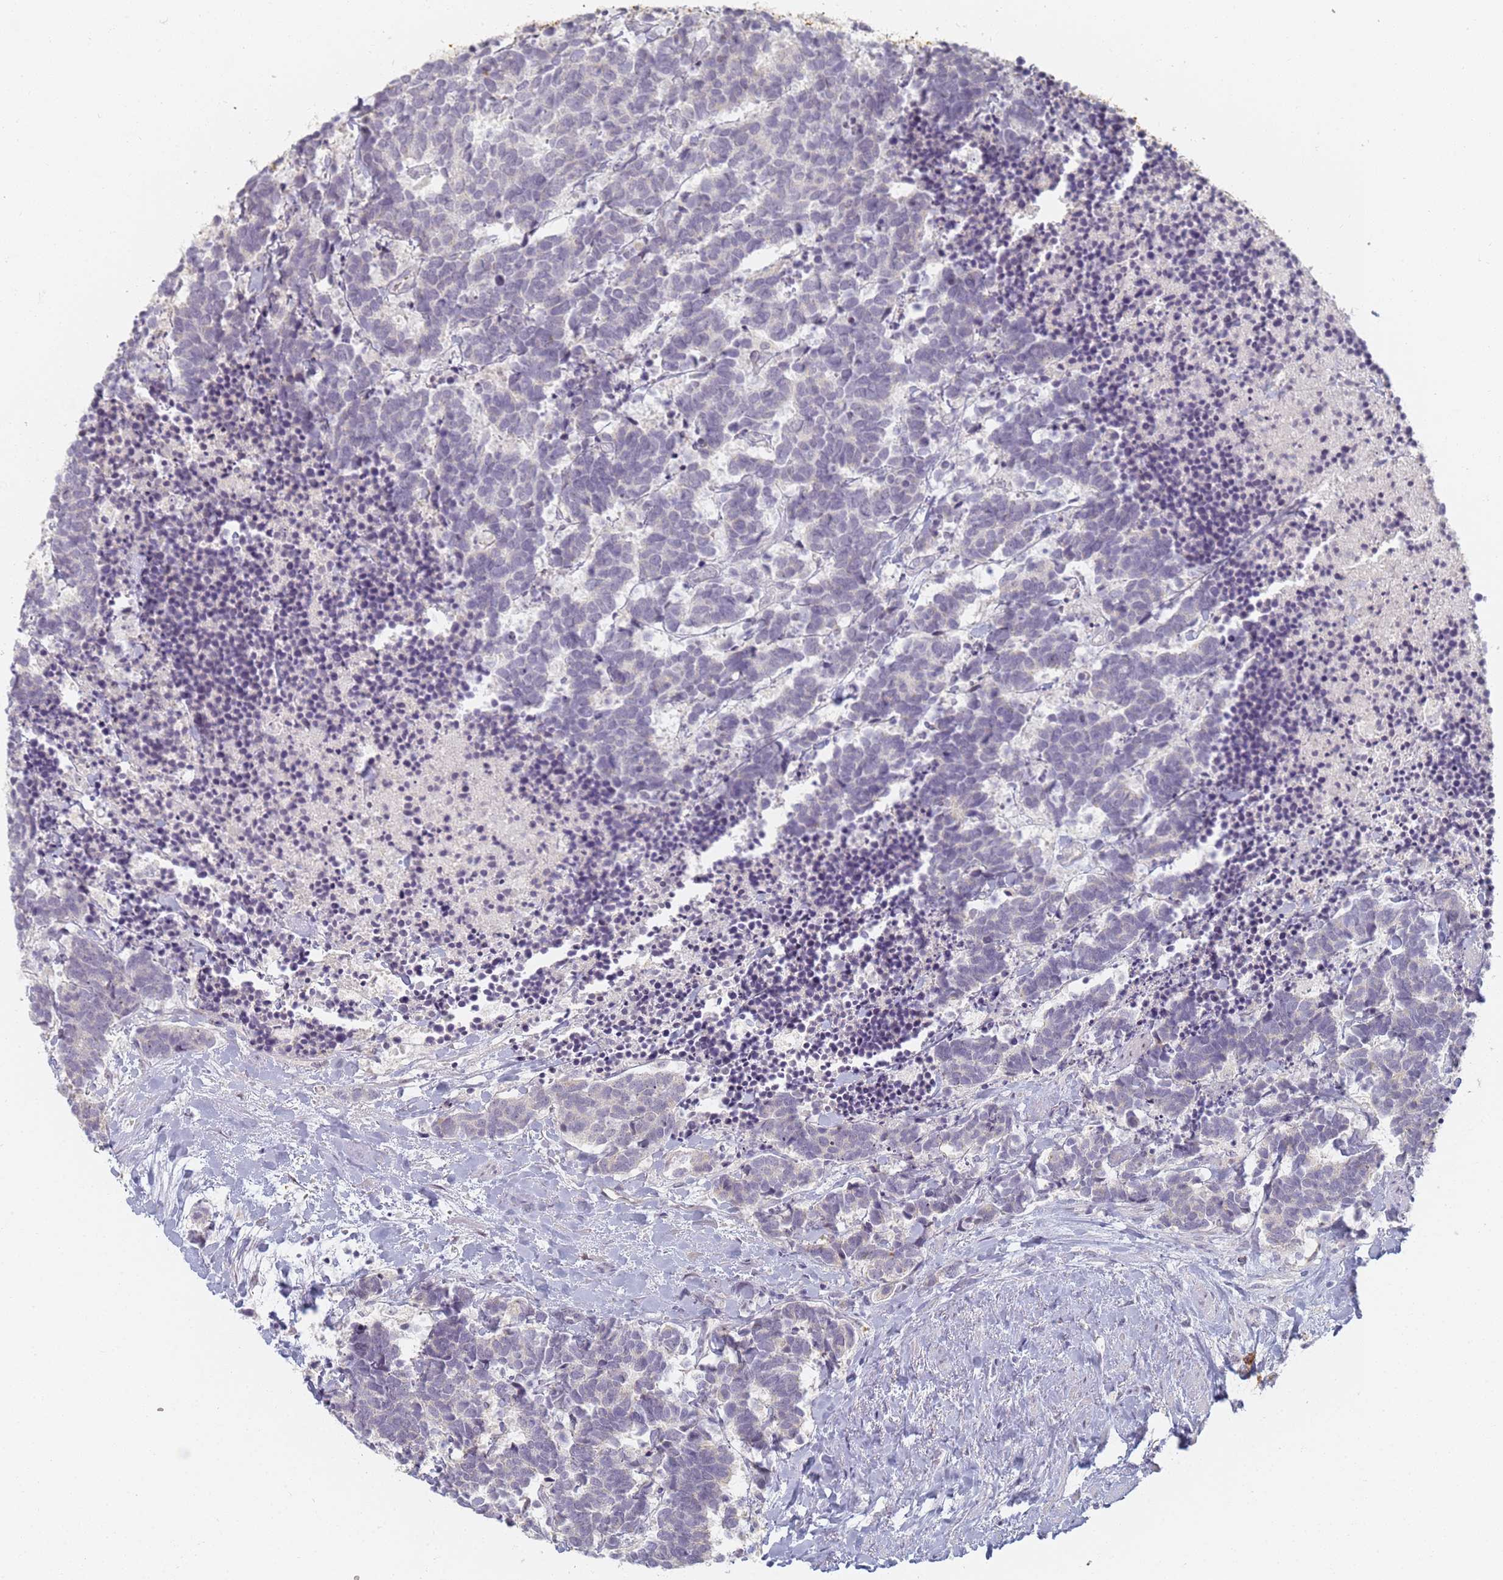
{"staining": {"intensity": "negative", "quantity": "none", "location": "none"}, "tissue": "carcinoid", "cell_type": "Tumor cells", "image_type": "cancer", "snomed": [{"axis": "morphology", "description": "Carcinoma, NOS"}, {"axis": "morphology", "description": "Carcinoid, malignant, NOS"}, {"axis": "topography", "description": "Prostate"}], "caption": "This photomicrograph is of carcinoid stained with IHC to label a protein in brown with the nuclei are counter-stained blue. There is no expression in tumor cells.", "gene": "SLC38A9", "patient": {"sex": "male", "age": 57}}